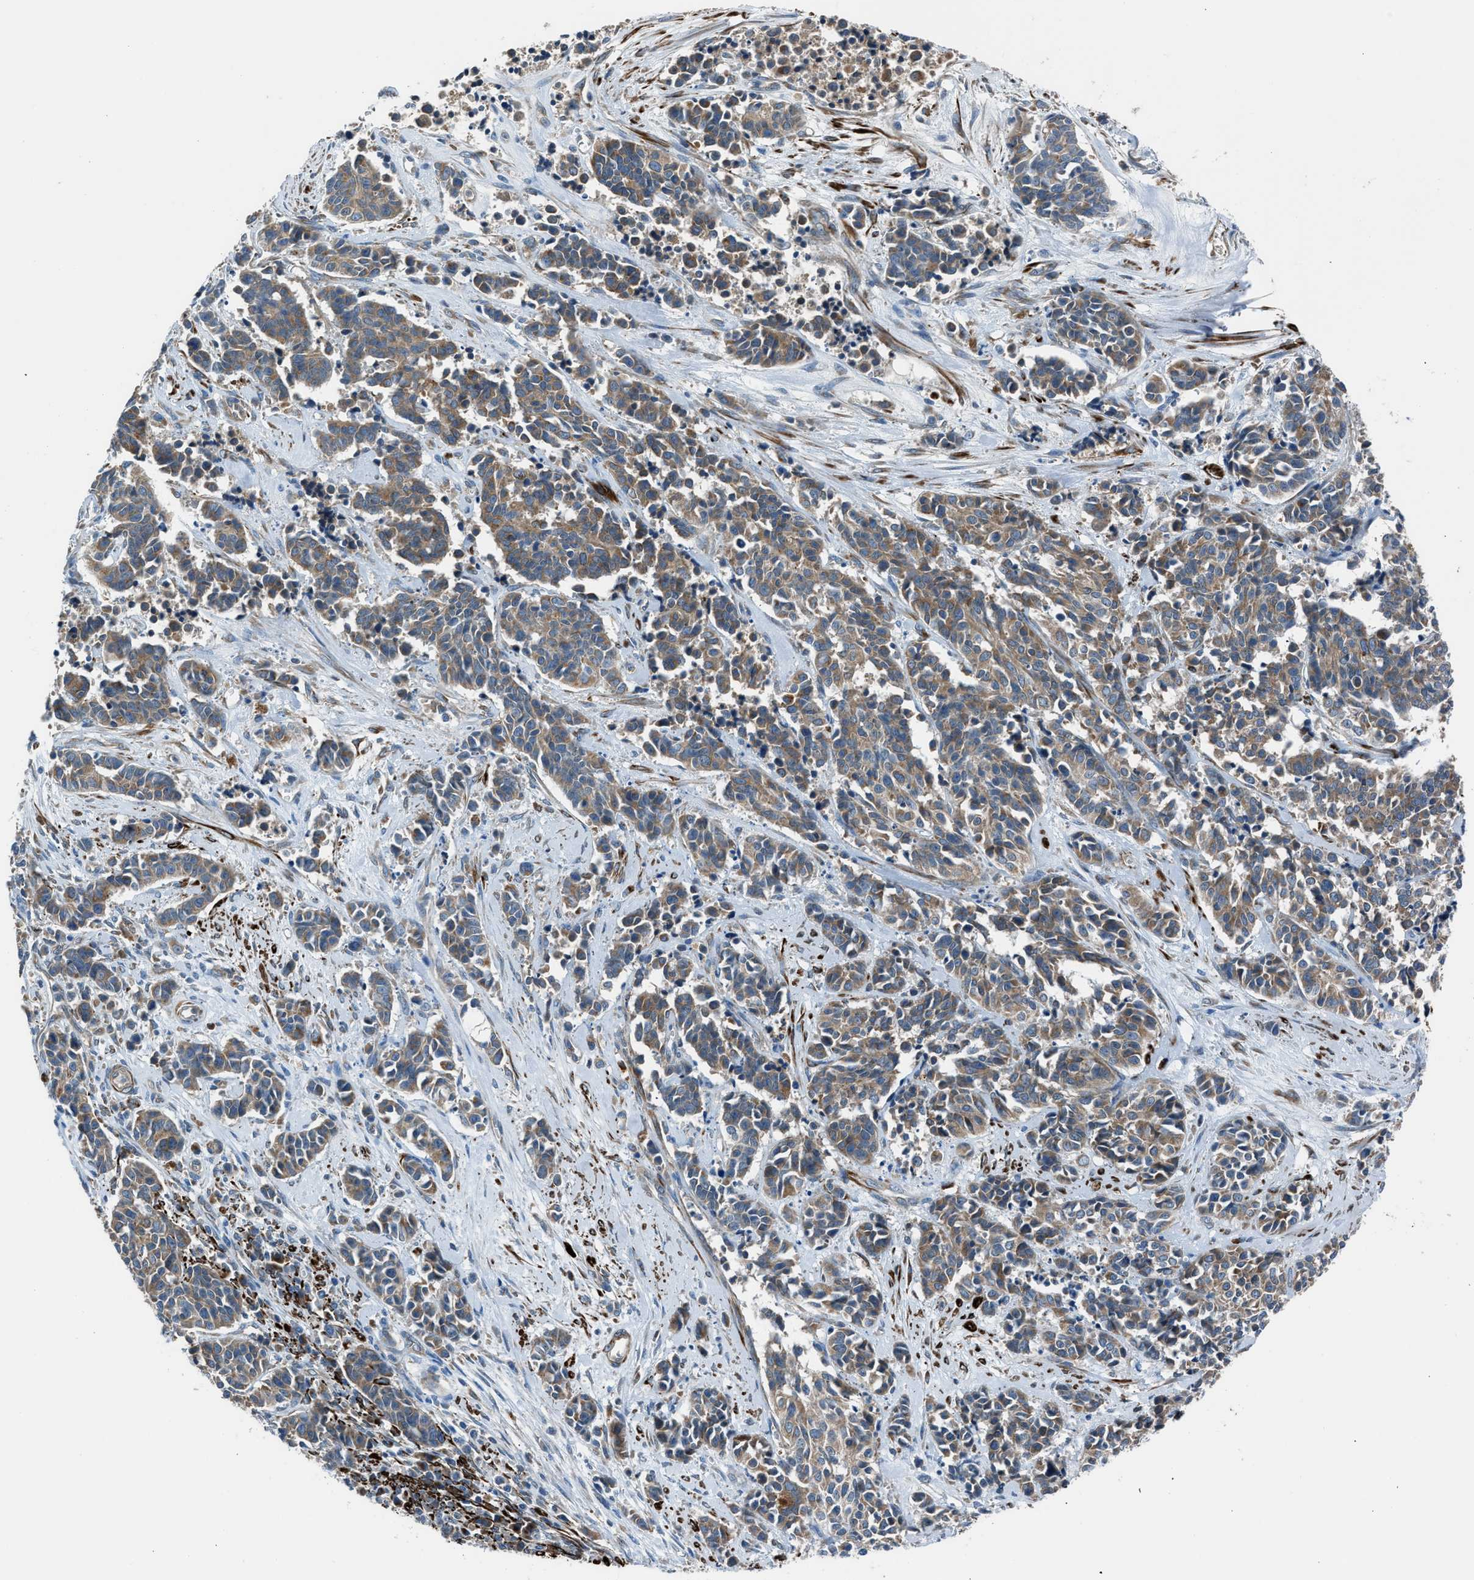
{"staining": {"intensity": "moderate", "quantity": ">75%", "location": "cytoplasmic/membranous"}, "tissue": "cervical cancer", "cell_type": "Tumor cells", "image_type": "cancer", "snomed": [{"axis": "morphology", "description": "Squamous cell carcinoma, NOS"}, {"axis": "topography", "description": "Cervix"}], "caption": "This micrograph reveals immunohistochemistry (IHC) staining of cervical cancer, with medium moderate cytoplasmic/membranous positivity in about >75% of tumor cells.", "gene": "LMBR1", "patient": {"sex": "female", "age": 35}}